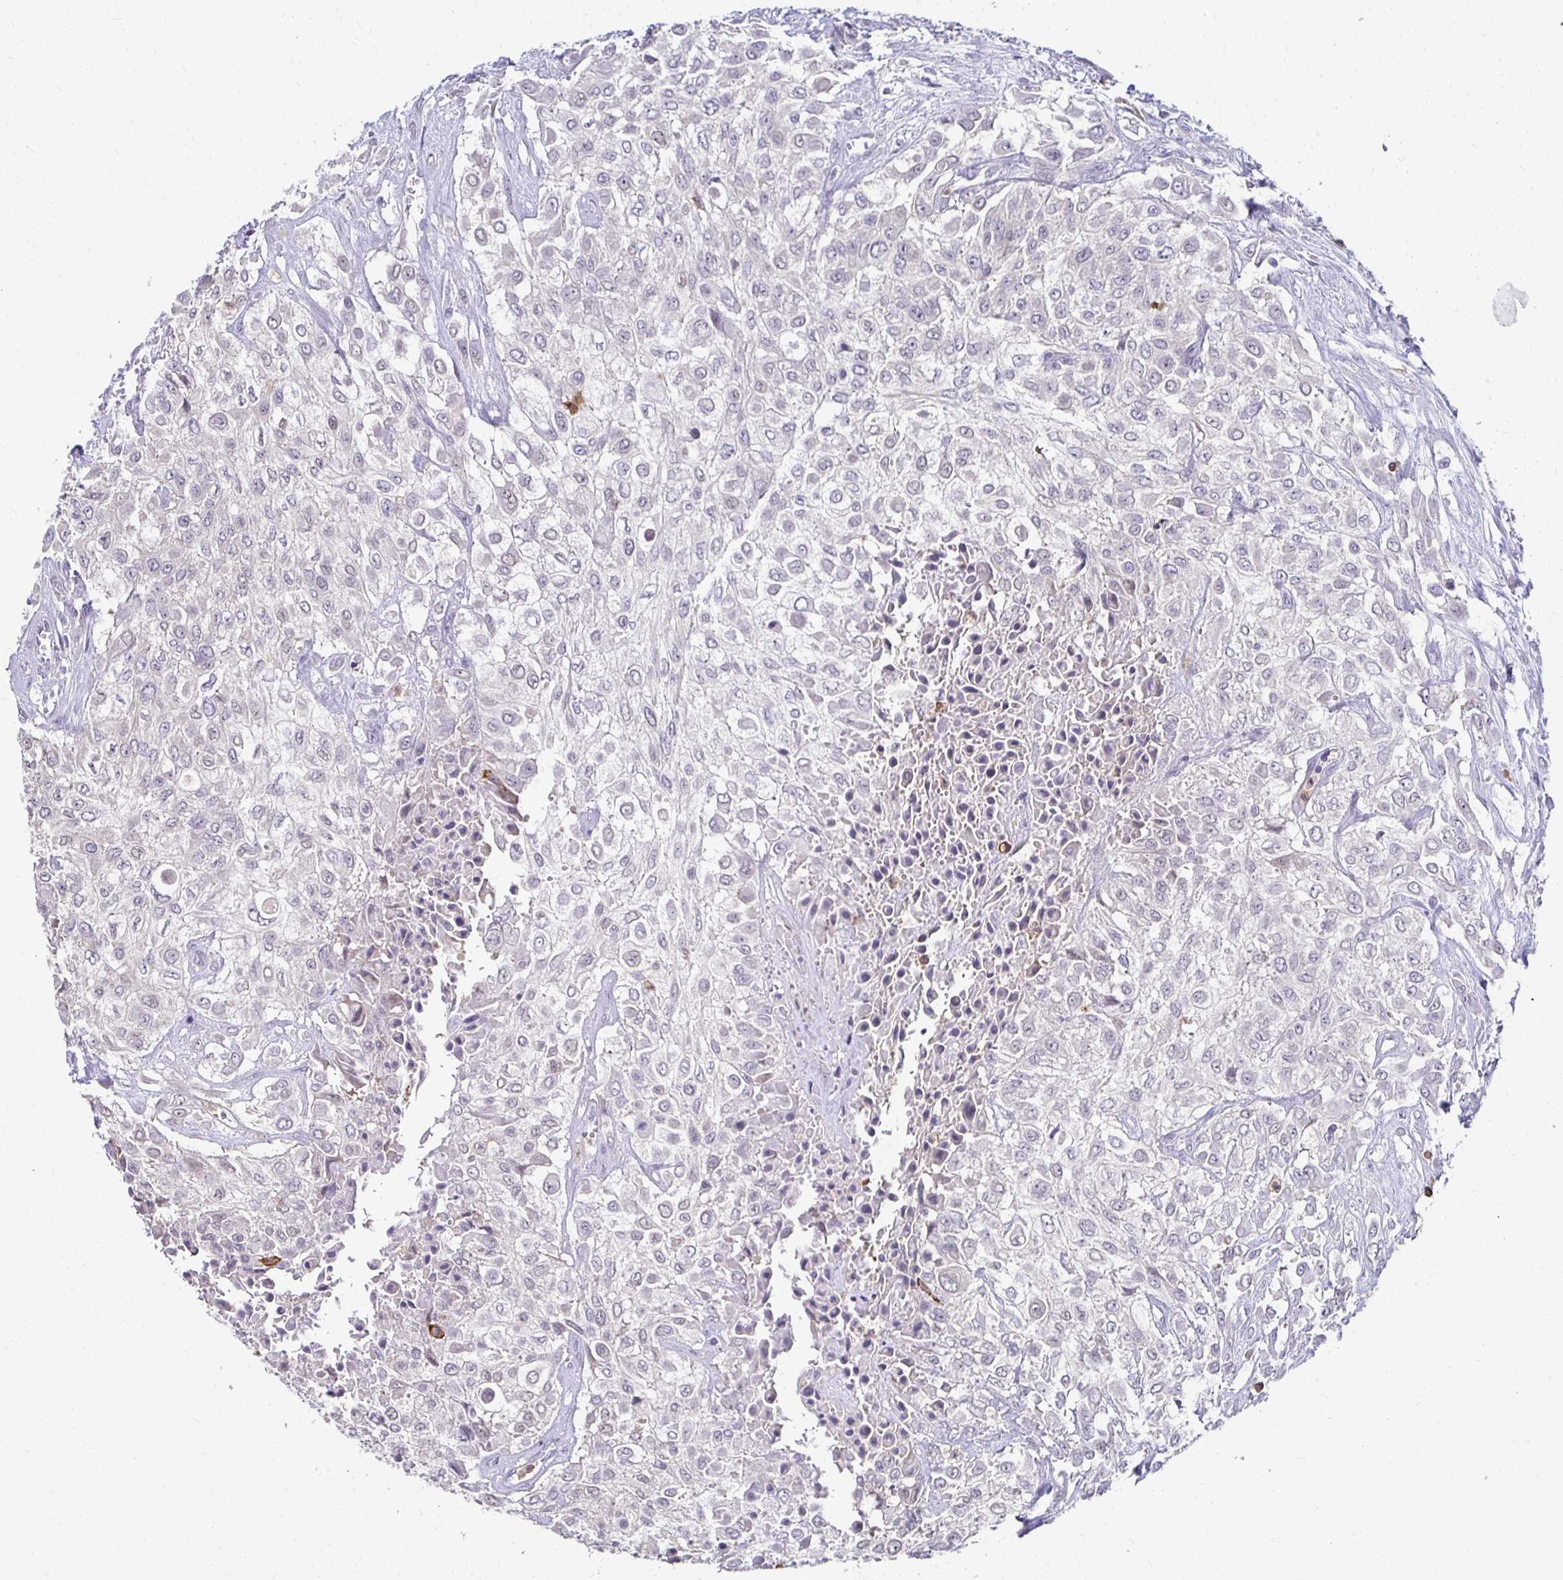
{"staining": {"intensity": "negative", "quantity": "none", "location": "none"}, "tissue": "urothelial cancer", "cell_type": "Tumor cells", "image_type": "cancer", "snomed": [{"axis": "morphology", "description": "Urothelial carcinoma, High grade"}, {"axis": "topography", "description": "Urinary bladder"}], "caption": "Immunohistochemical staining of human urothelial cancer demonstrates no significant expression in tumor cells.", "gene": "PADI2", "patient": {"sex": "male", "age": 57}}